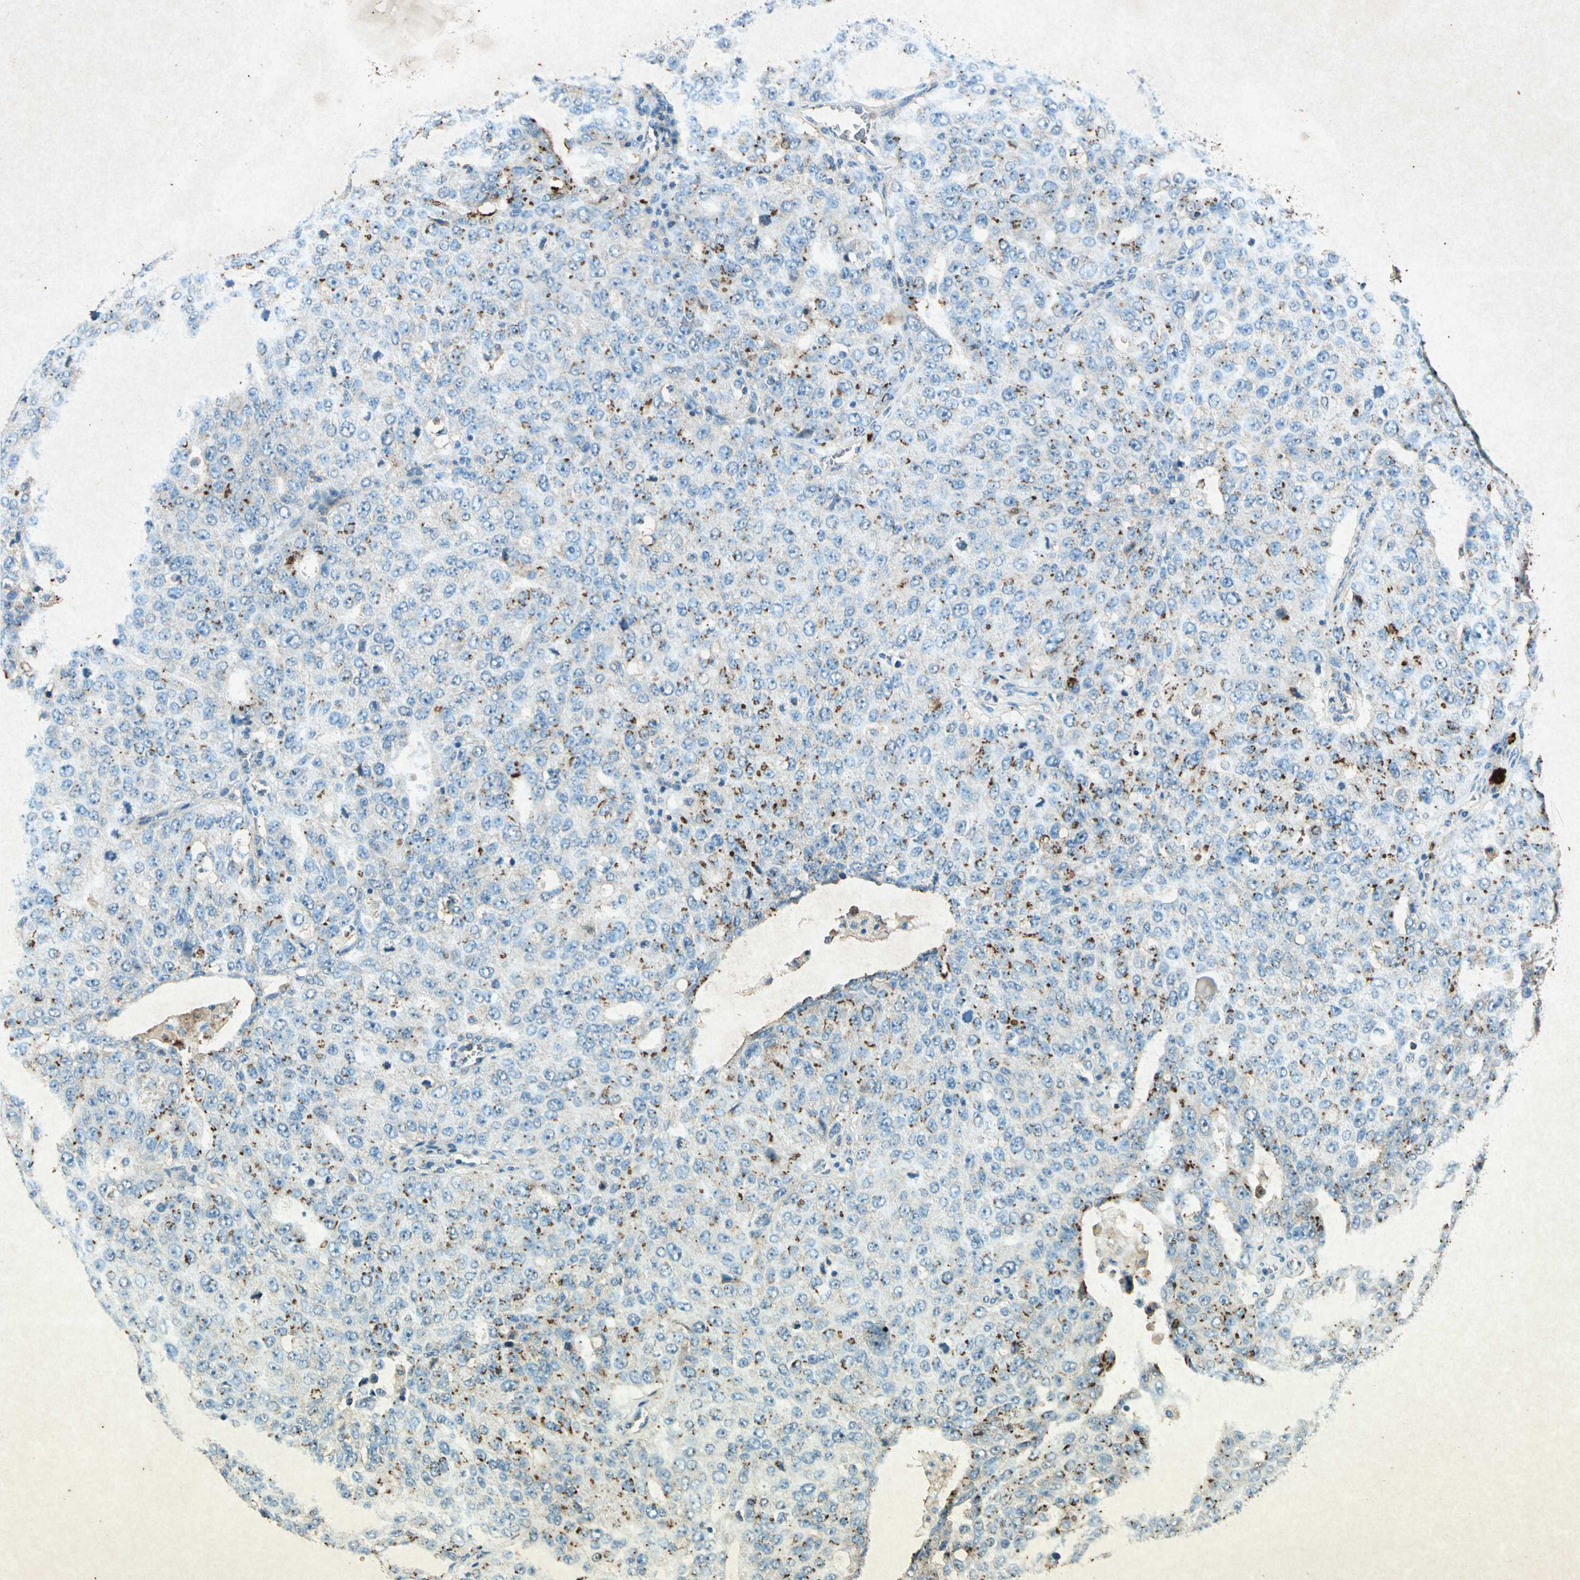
{"staining": {"intensity": "negative", "quantity": "none", "location": "none"}, "tissue": "ovarian cancer", "cell_type": "Tumor cells", "image_type": "cancer", "snomed": [{"axis": "morphology", "description": "Carcinoma, endometroid"}, {"axis": "topography", "description": "Ovary"}], "caption": "This image is of ovarian endometroid carcinoma stained with IHC to label a protein in brown with the nuclei are counter-stained blue. There is no staining in tumor cells. The staining is performed using DAB (3,3'-diaminobenzidine) brown chromogen with nuclei counter-stained in using hematoxylin.", "gene": "PSEN1", "patient": {"sex": "female", "age": 62}}